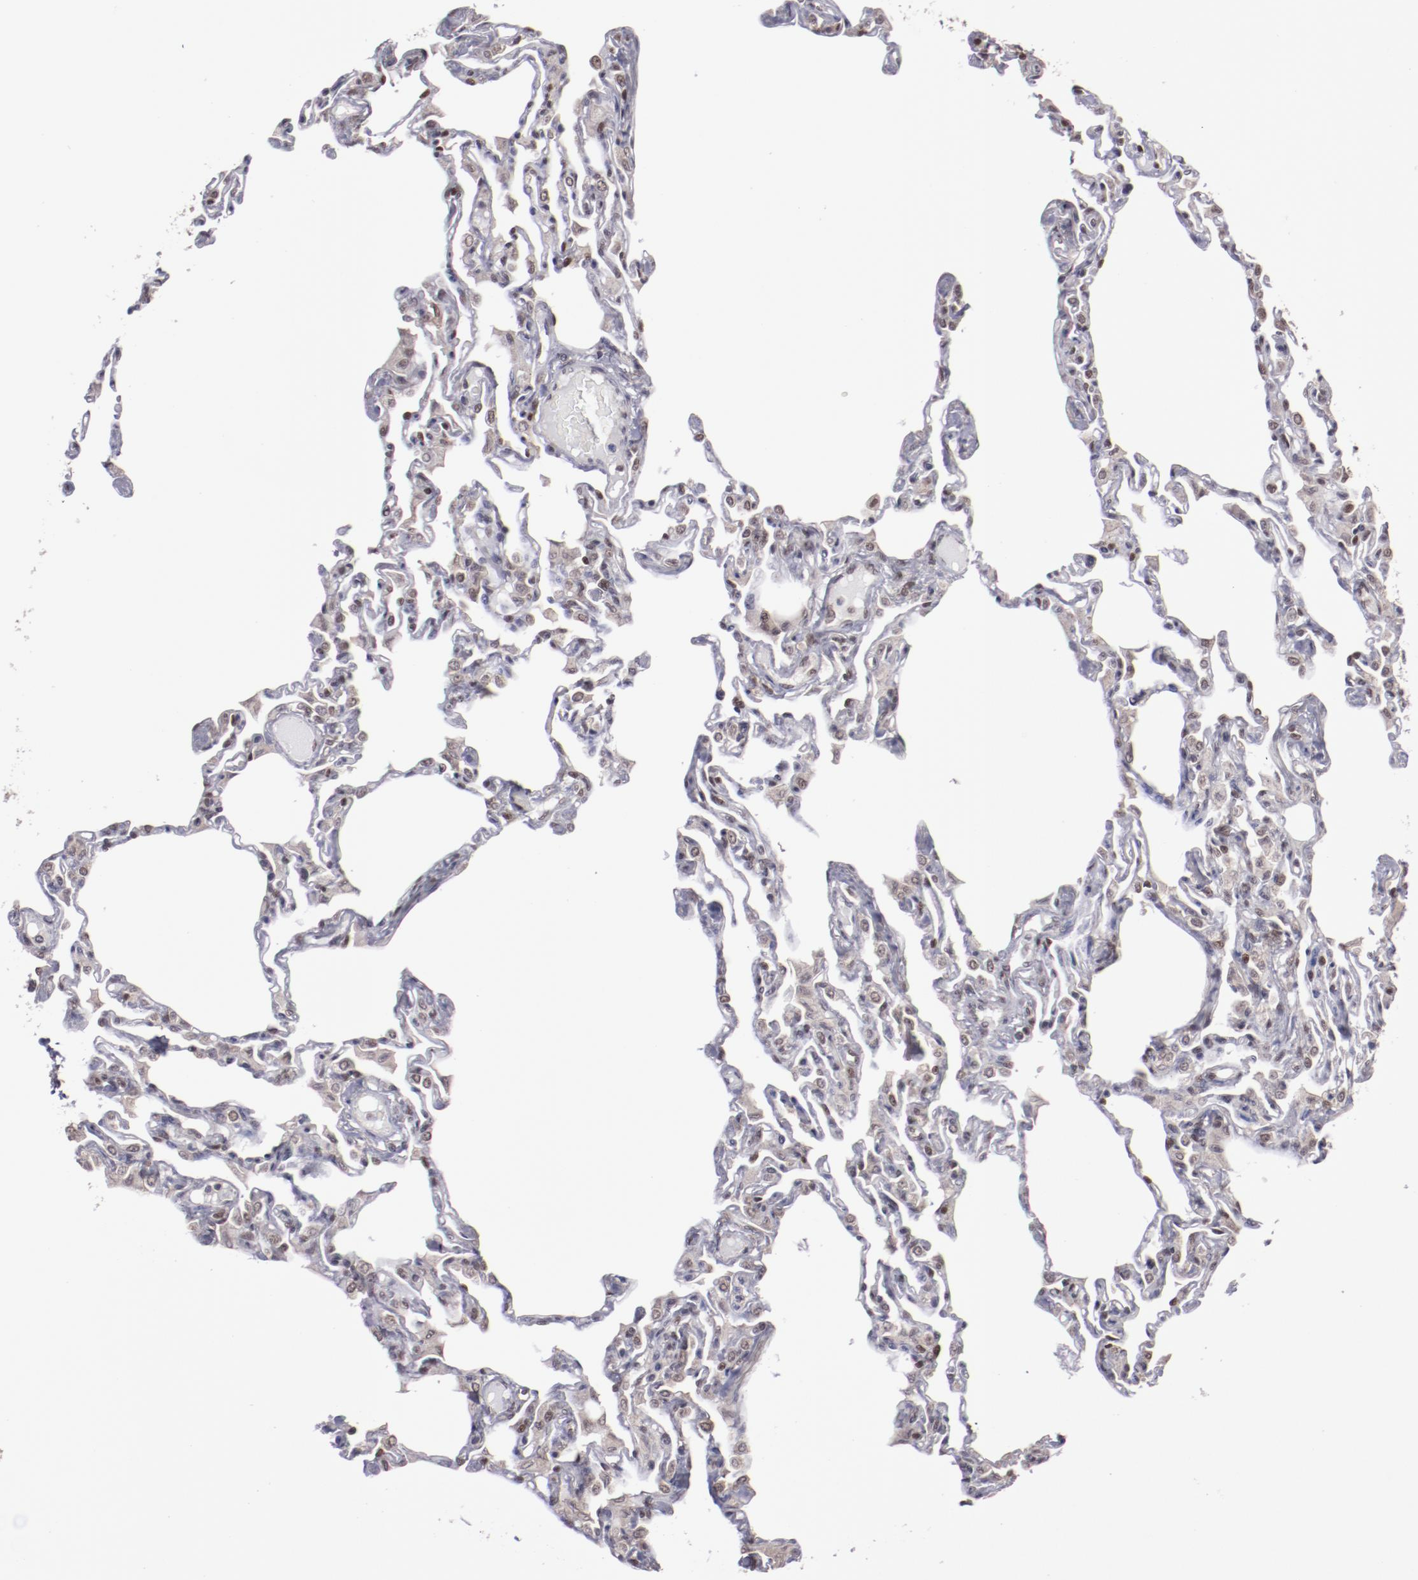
{"staining": {"intensity": "moderate", "quantity": "25%-75%", "location": "nuclear"}, "tissue": "lung", "cell_type": "Alveolar cells", "image_type": "normal", "snomed": [{"axis": "morphology", "description": "Normal tissue, NOS"}, {"axis": "topography", "description": "Lung"}], "caption": "Protein staining of normal lung displays moderate nuclear expression in about 25%-75% of alveolar cells.", "gene": "ARNT", "patient": {"sex": "female", "age": 49}}